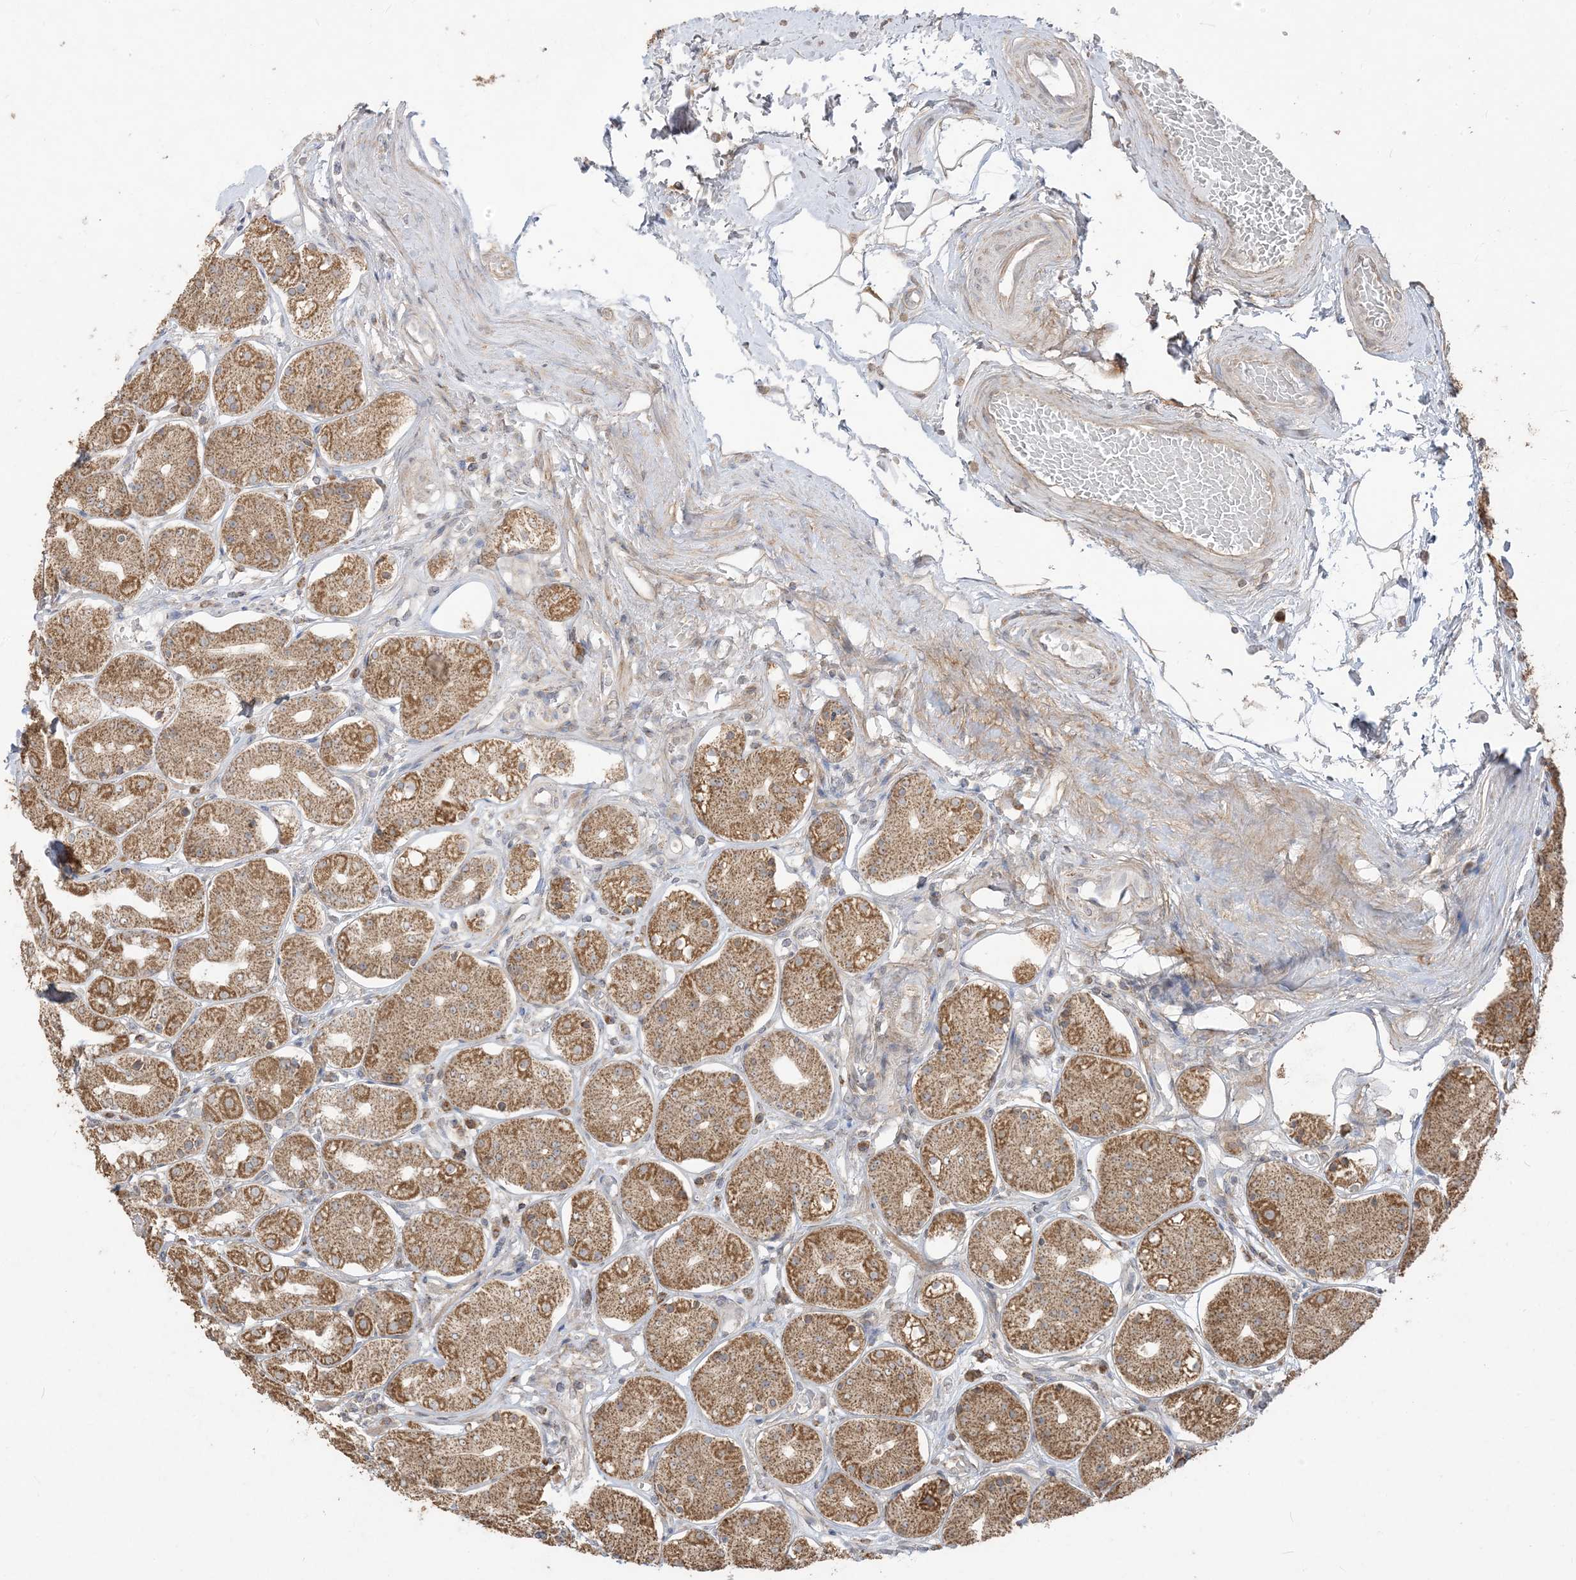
{"staining": {"intensity": "moderate", "quantity": ">75%", "location": "cytoplasmic/membranous"}, "tissue": "stomach", "cell_type": "Glandular cells", "image_type": "normal", "snomed": [{"axis": "morphology", "description": "Normal tissue, NOS"}, {"axis": "topography", "description": "Stomach"}, {"axis": "topography", "description": "Stomach, lower"}], "caption": "IHC of normal stomach reveals medium levels of moderate cytoplasmic/membranous staining in about >75% of glandular cells. The staining is performed using DAB (3,3'-diaminobenzidine) brown chromogen to label protein expression. The nuclei are counter-stained blue using hematoxylin.", "gene": "SIRT3", "patient": {"sex": "female", "age": 56}}